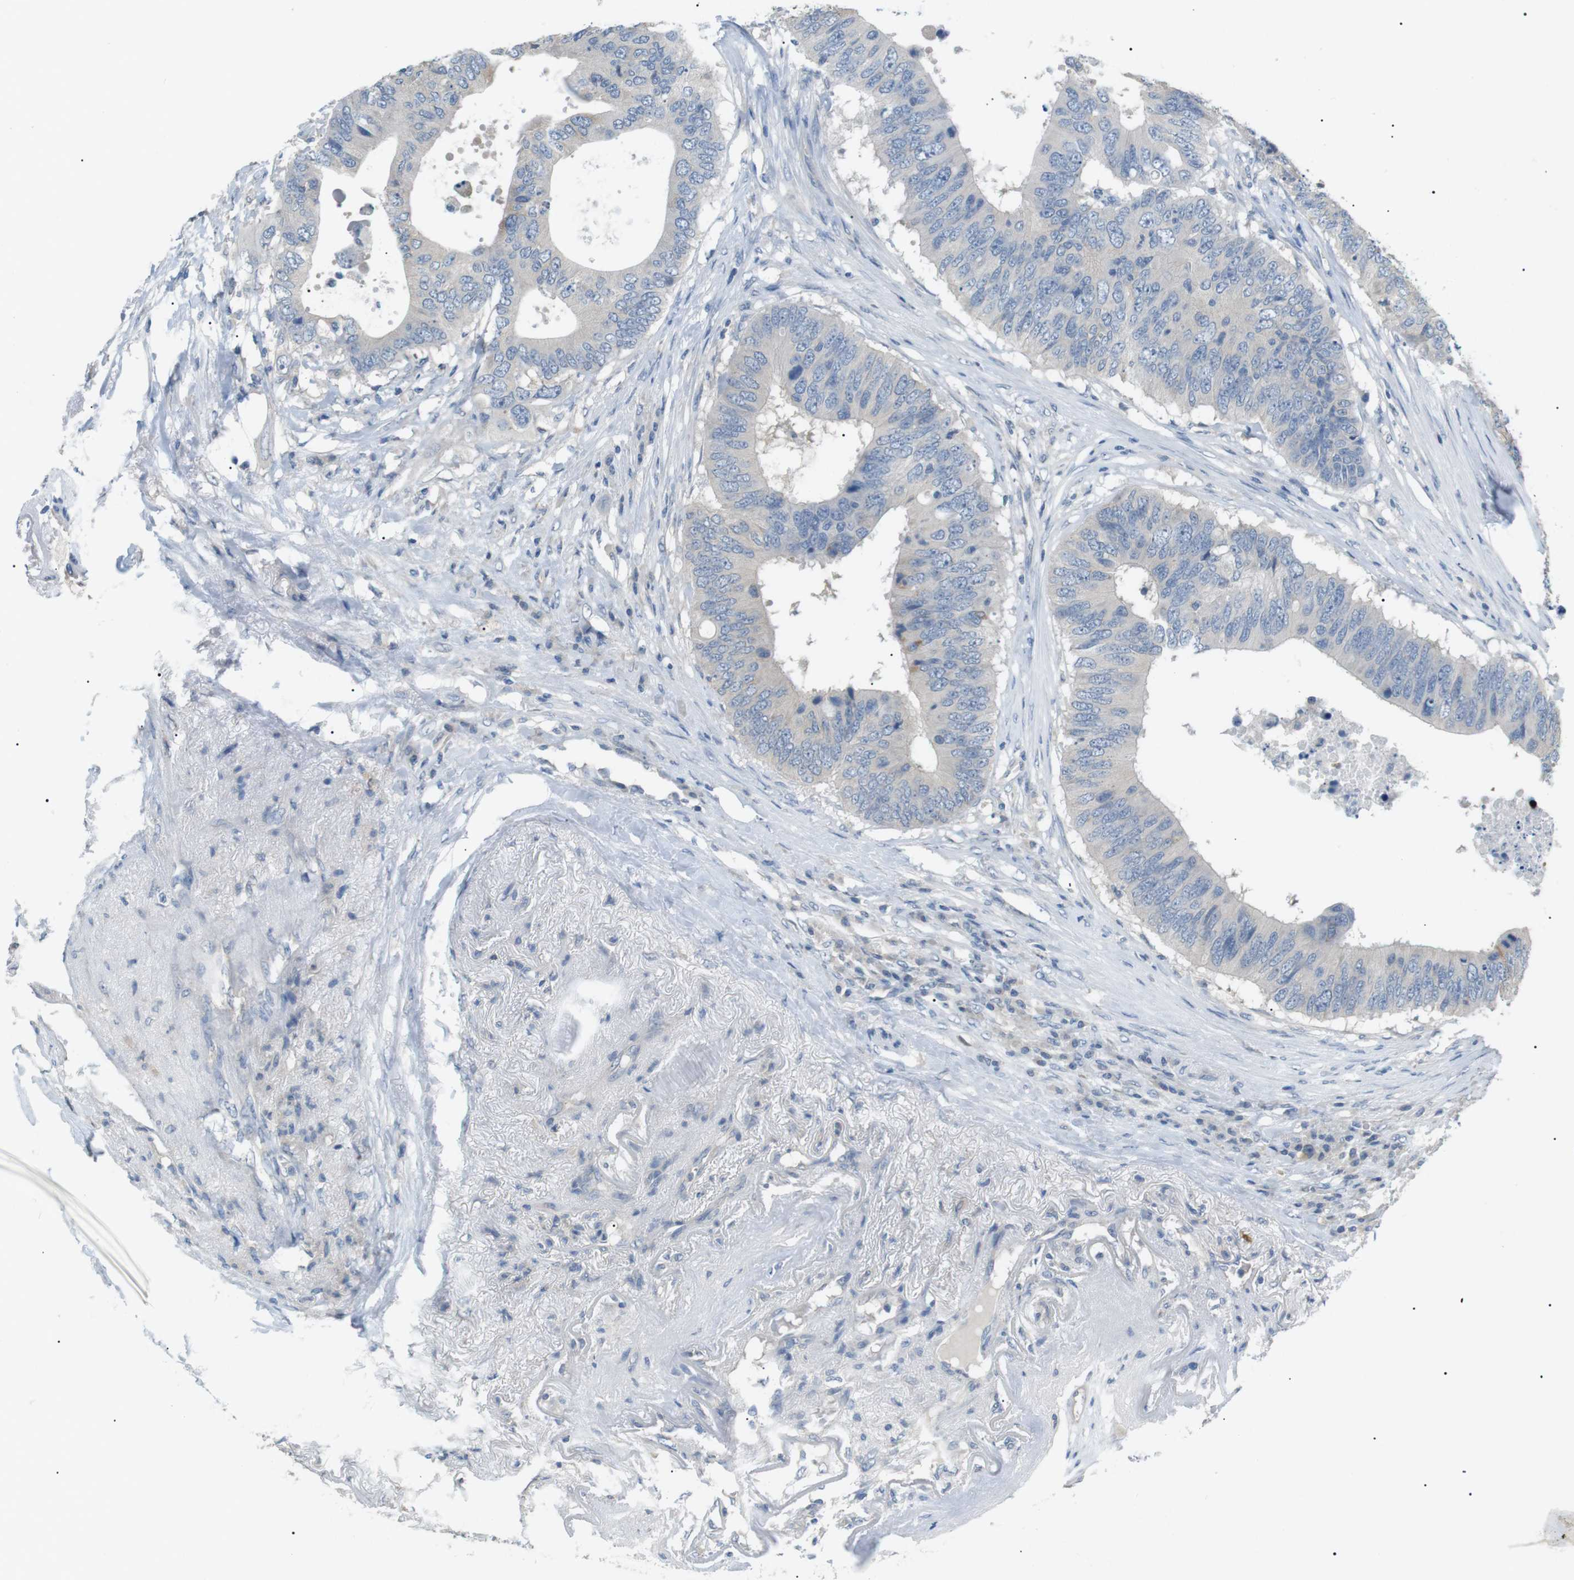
{"staining": {"intensity": "negative", "quantity": "none", "location": "none"}, "tissue": "colorectal cancer", "cell_type": "Tumor cells", "image_type": "cancer", "snomed": [{"axis": "morphology", "description": "Adenocarcinoma, NOS"}, {"axis": "topography", "description": "Colon"}], "caption": "This photomicrograph is of colorectal adenocarcinoma stained with IHC to label a protein in brown with the nuclei are counter-stained blue. There is no expression in tumor cells.", "gene": "CDH26", "patient": {"sex": "male", "age": 71}}